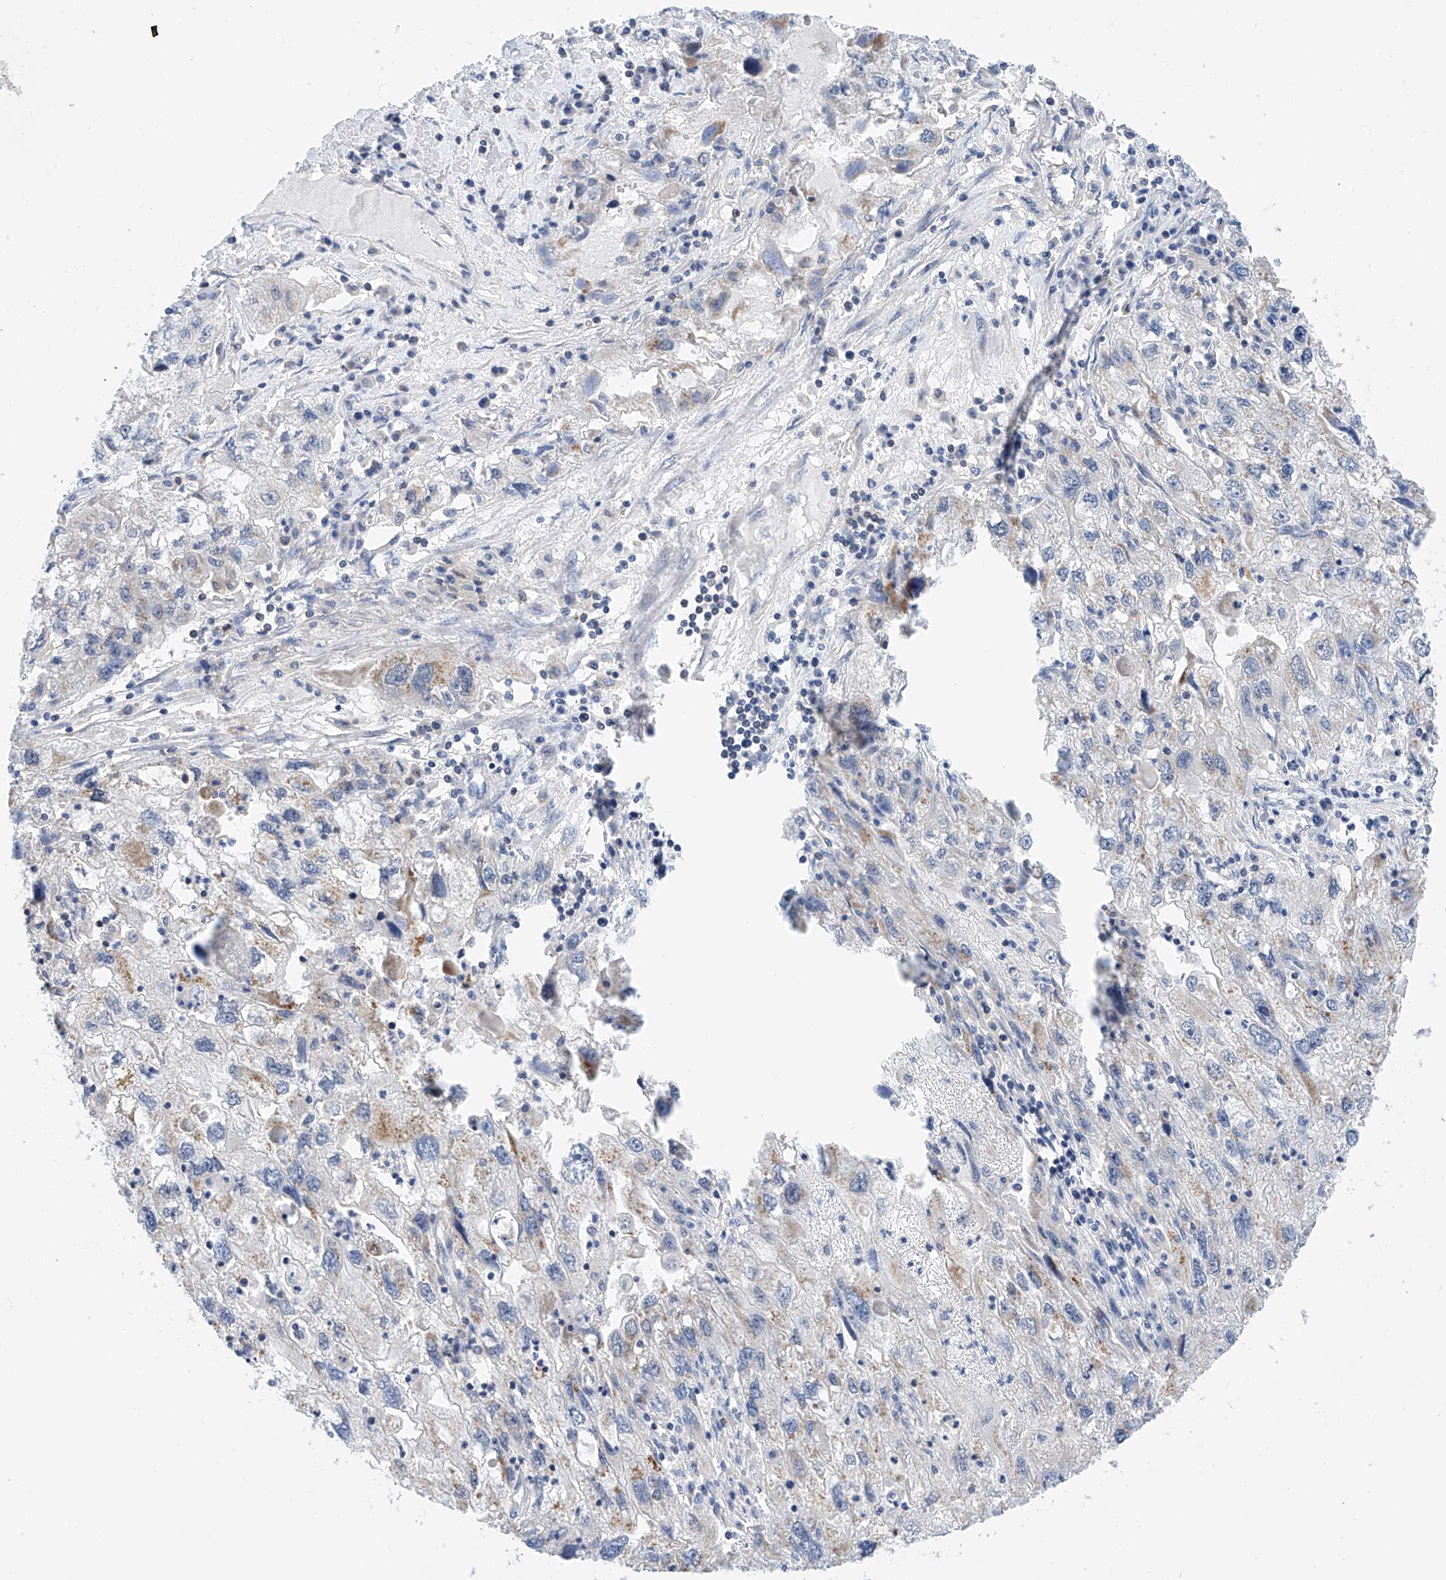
{"staining": {"intensity": "negative", "quantity": "none", "location": "none"}, "tissue": "endometrial cancer", "cell_type": "Tumor cells", "image_type": "cancer", "snomed": [{"axis": "morphology", "description": "Adenocarcinoma, NOS"}, {"axis": "topography", "description": "Endometrium"}], "caption": "This is an immunohistochemistry (IHC) photomicrograph of human adenocarcinoma (endometrial). There is no expression in tumor cells.", "gene": "MFN2", "patient": {"sex": "female", "age": 49}}